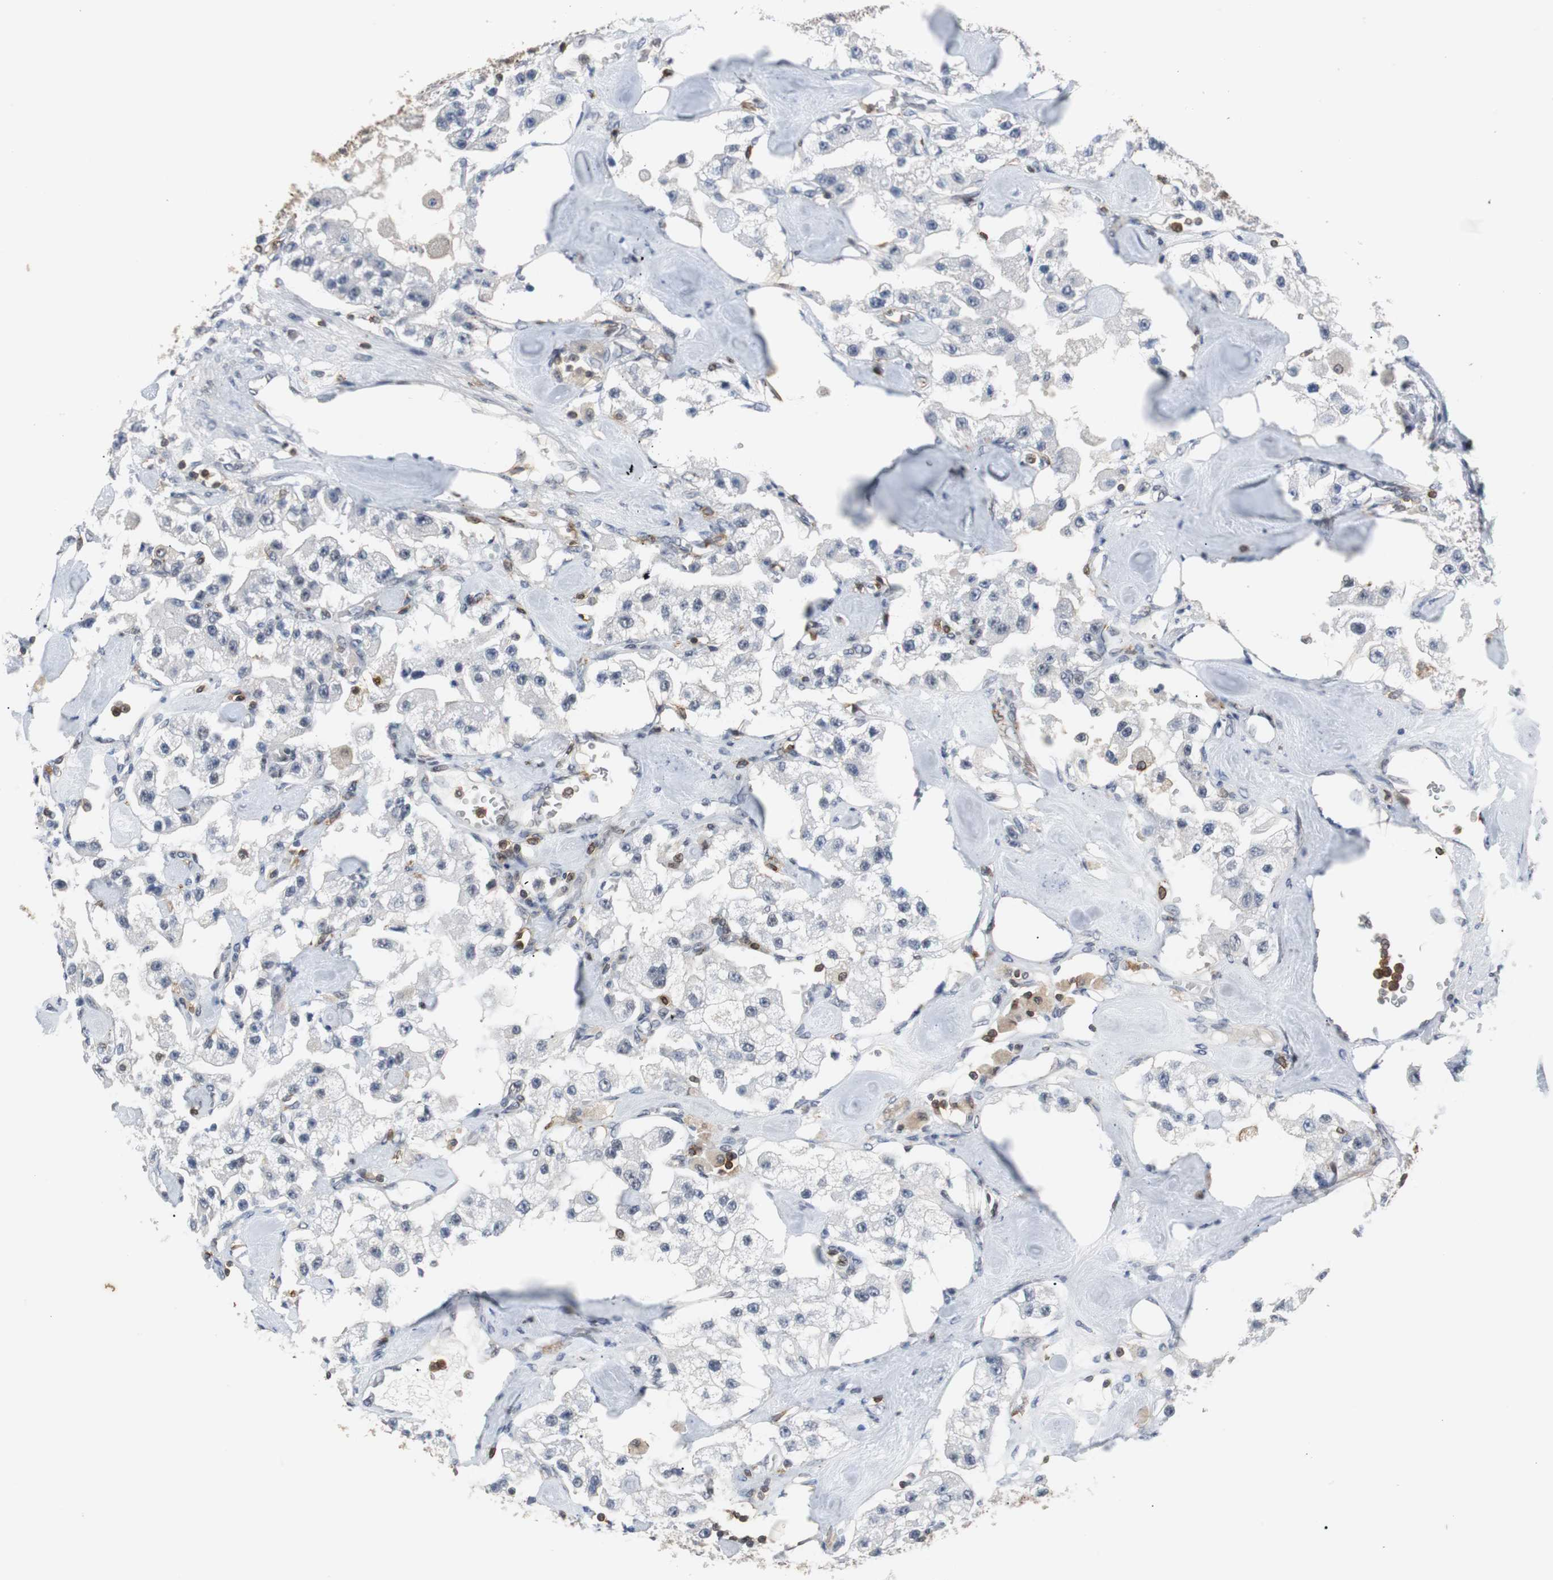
{"staining": {"intensity": "negative", "quantity": "none", "location": "none"}, "tissue": "carcinoid", "cell_type": "Tumor cells", "image_type": "cancer", "snomed": [{"axis": "morphology", "description": "Carcinoid, malignant, NOS"}, {"axis": "topography", "description": "Pancreas"}], "caption": "Tumor cells are negative for brown protein staining in carcinoid.", "gene": "SIRT1", "patient": {"sex": "male", "age": 41}}